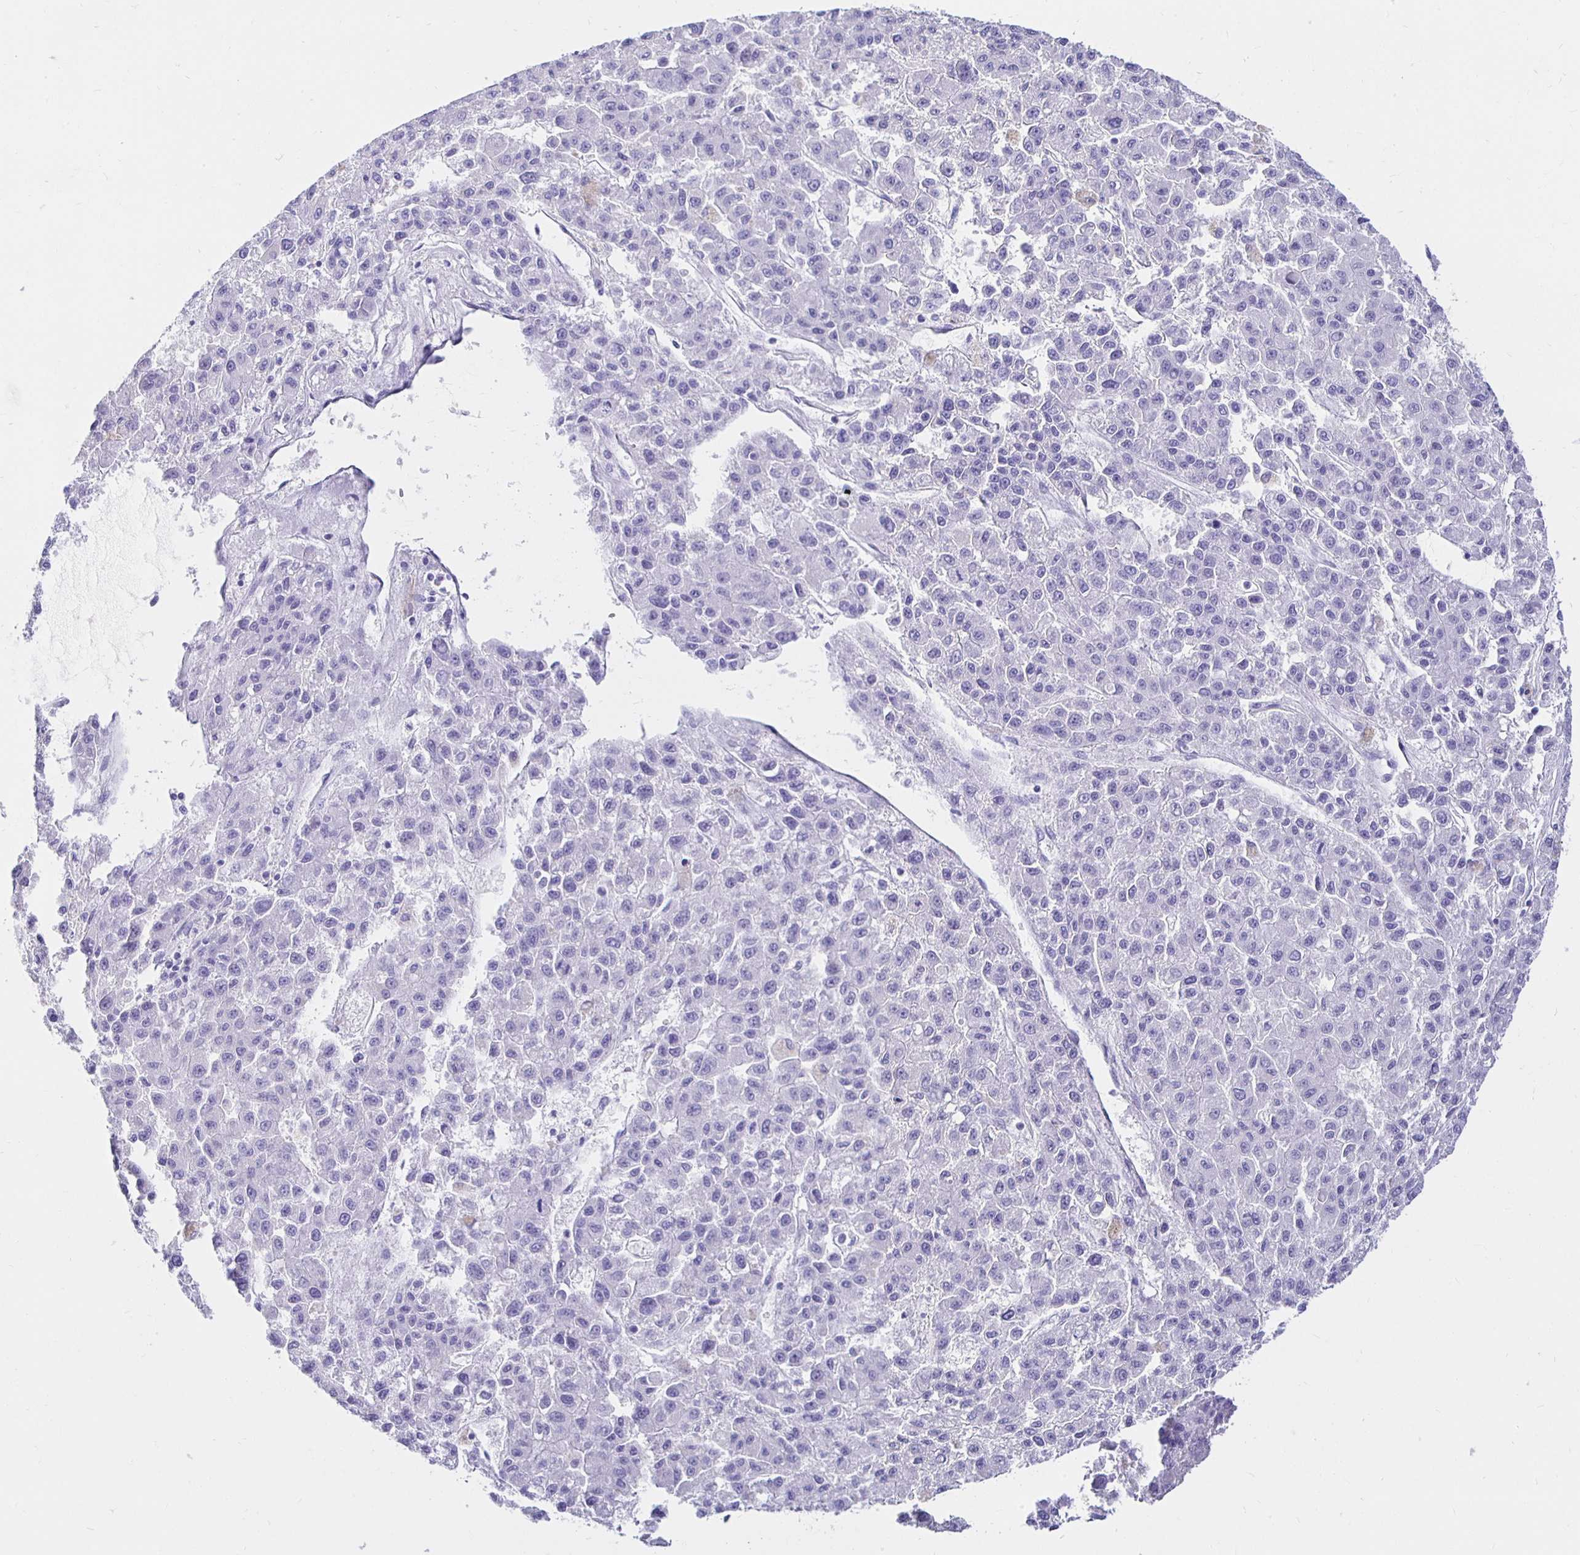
{"staining": {"intensity": "negative", "quantity": "none", "location": "none"}, "tissue": "liver cancer", "cell_type": "Tumor cells", "image_type": "cancer", "snomed": [{"axis": "morphology", "description": "Carcinoma, Hepatocellular, NOS"}, {"axis": "topography", "description": "Liver"}], "caption": "Liver hepatocellular carcinoma was stained to show a protein in brown. There is no significant positivity in tumor cells.", "gene": "UMOD", "patient": {"sex": "male", "age": 70}}